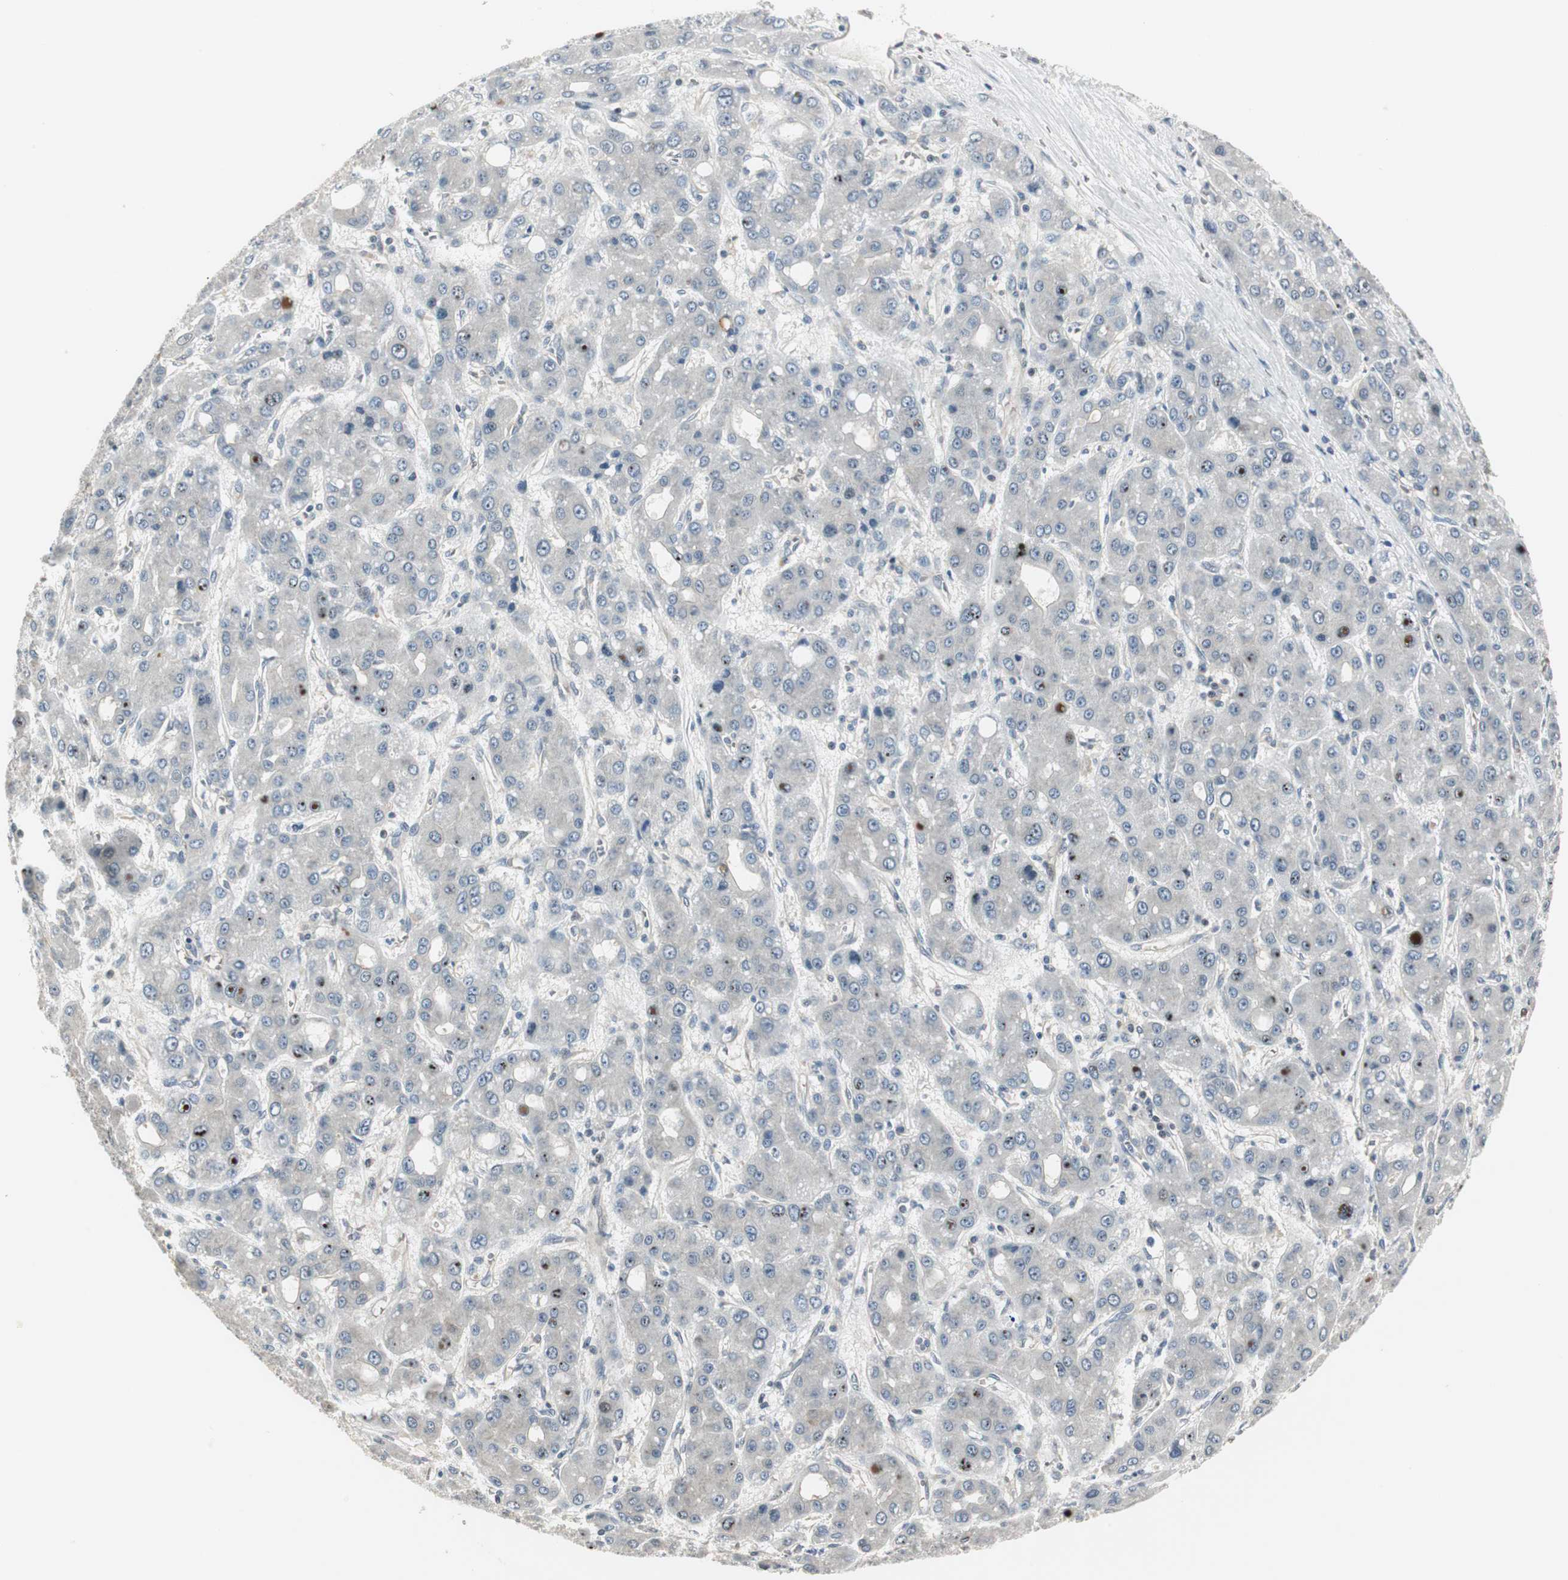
{"staining": {"intensity": "moderate", "quantity": "<25%", "location": "nuclear"}, "tissue": "liver cancer", "cell_type": "Tumor cells", "image_type": "cancer", "snomed": [{"axis": "morphology", "description": "Carcinoma, Hepatocellular, NOS"}, {"axis": "topography", "description": "Liver"}], "caption": "IHC image of neoplastic tissue: human hepatocellular carcinoma (liver) stained using immunohistochemistry (IHC) displays low levels of moderate protein expression localized specifically in the nuclear of tumor cells, appearing as a nuclear brown color.", "gene": "CCT5", "patient": {"sex": "male", "age": 55}}